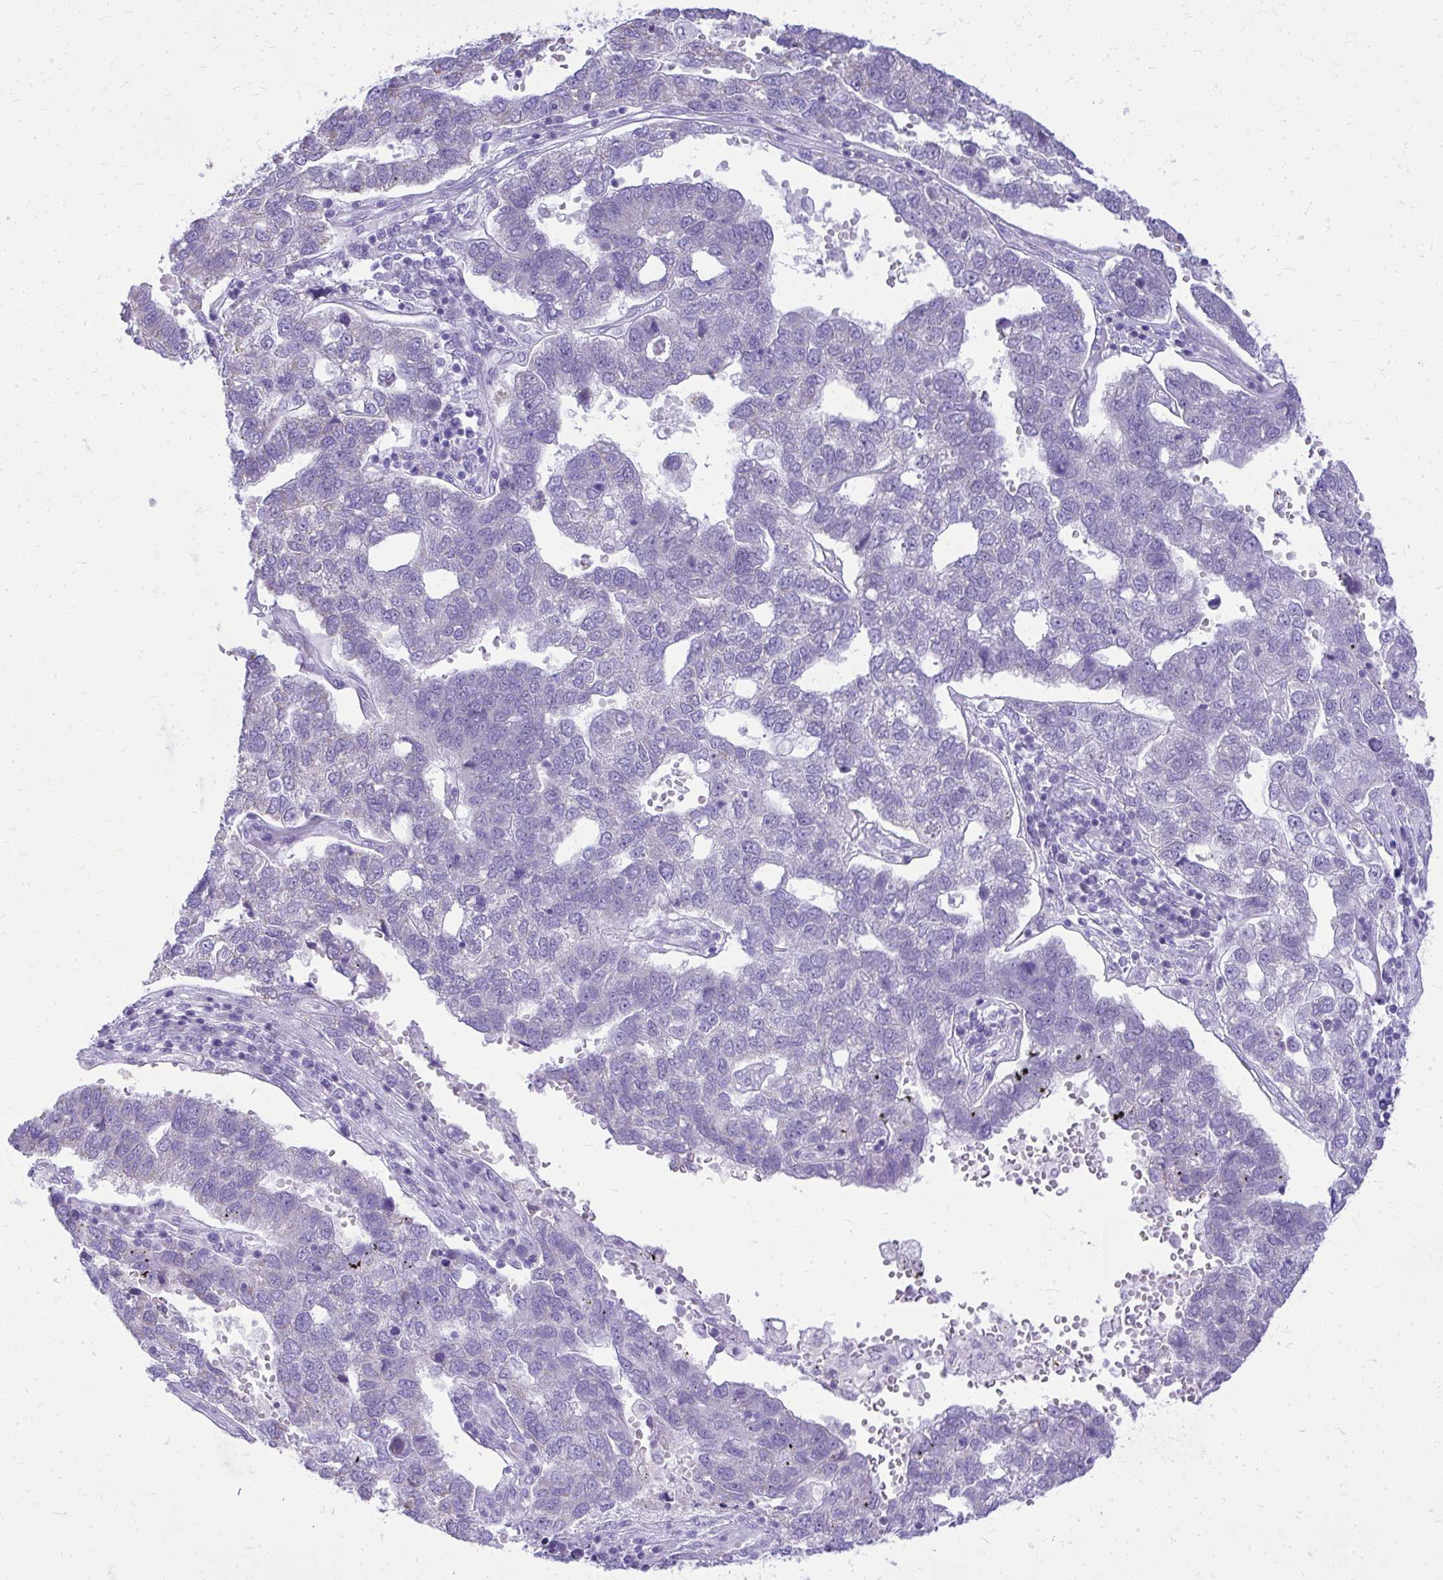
{"staining": {"intensity": "negative", "quantity": "none", "location": "none"}, "tissue": "pancreatic cancer", "cell_type": "Tumor cells", "image_type": "cancer", "snomed": [{"axis": "morphology", "description": "Adenocarcinoma, NOS"}, {"axis": "topography", "description": "Pancreas"}], "caption": "Adenocarcinoma (pancreatic) was stained to show a protein in brown. There is no significant staining in tumor cells.", "gene": "RALYL", "patient": {"sex": "female", "age": 61}}